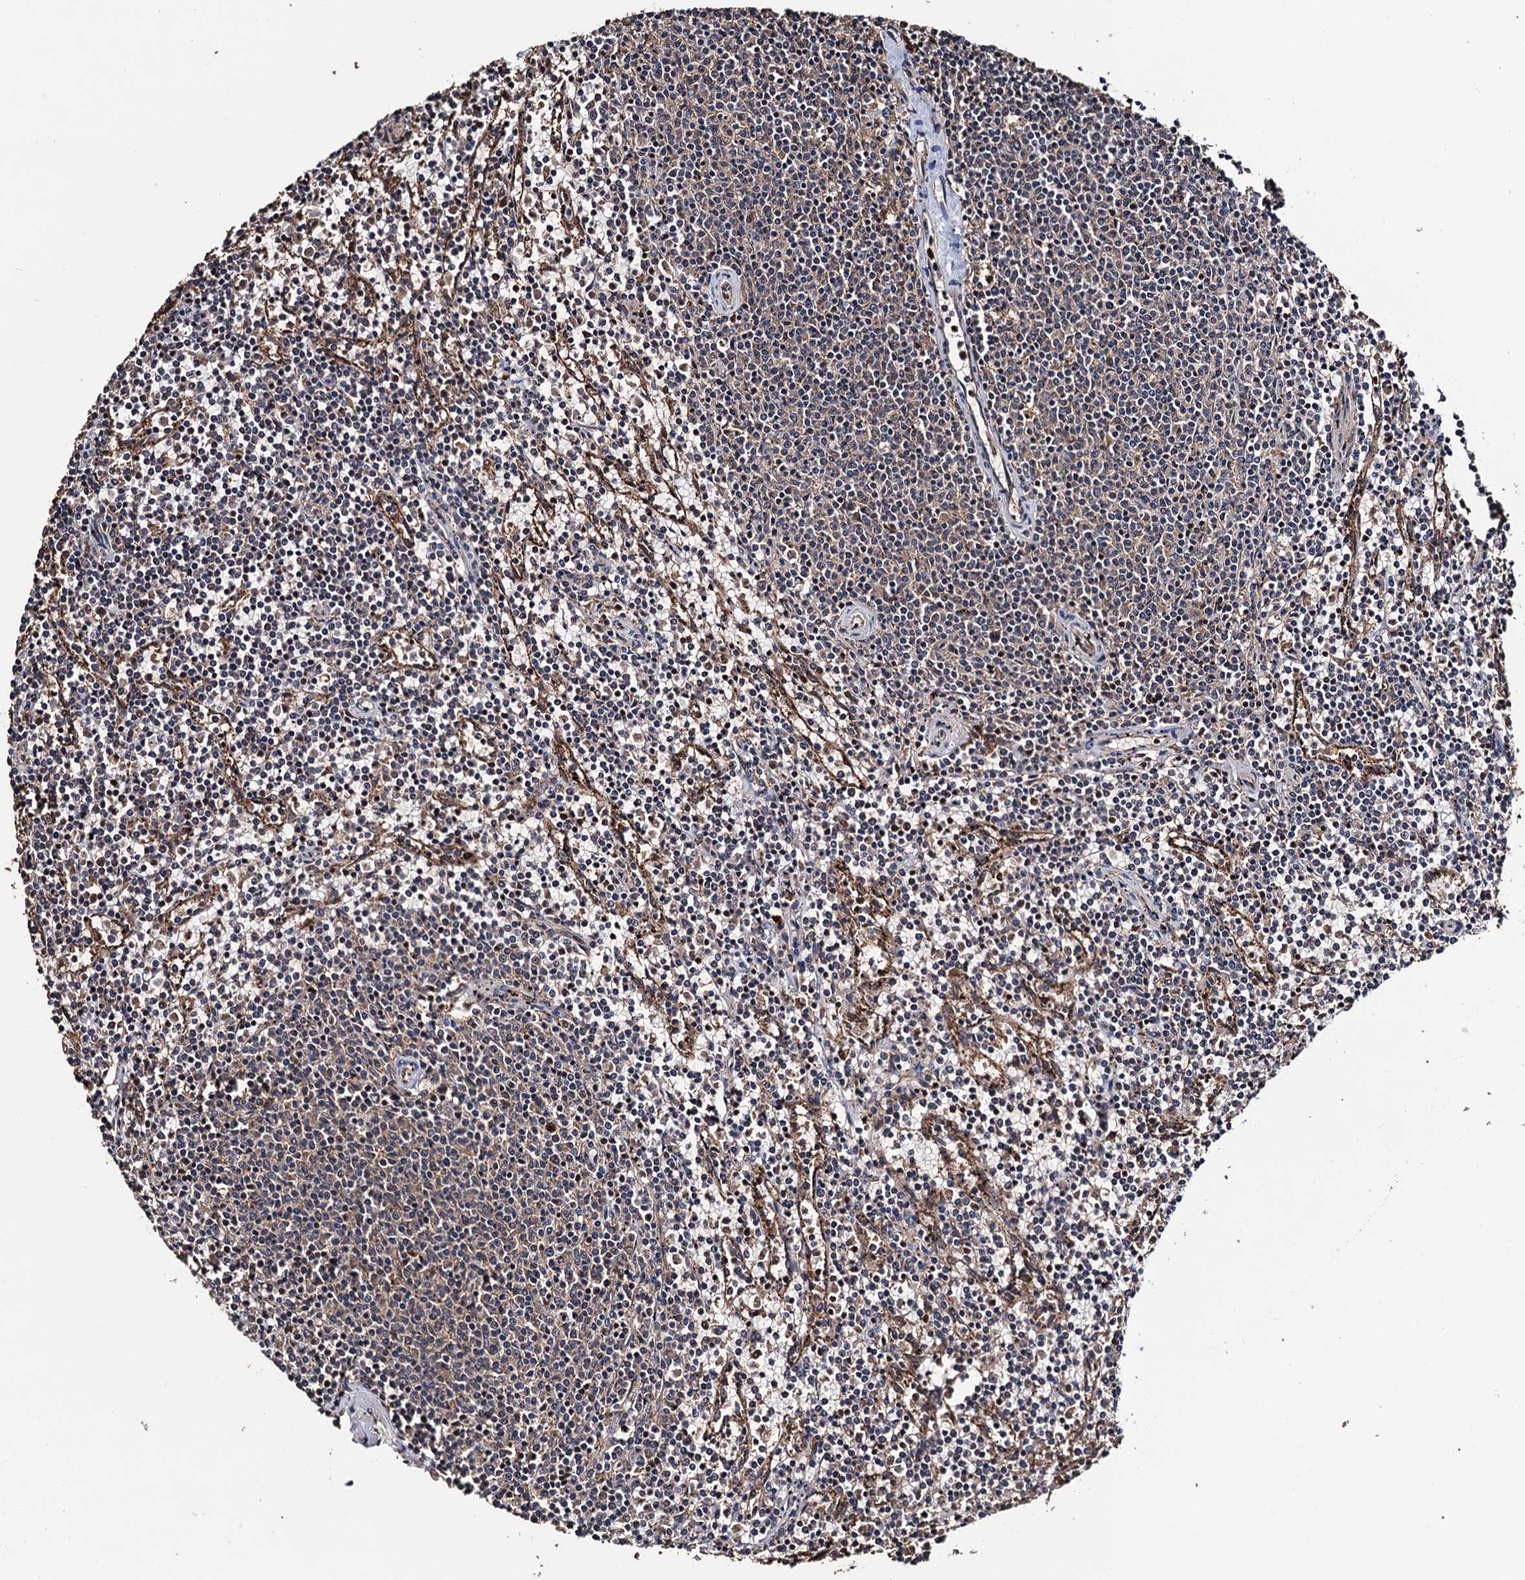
{"staining": {"intensity": "weak", "quantity": "25%-75%", "location": "cytoplasmic/membranous"}, "tissue": "lymphoma", "cell_type": "Tumor cells", "image_type": "cancer", "snomed": [{"axis": "morphology", "description": "Malignant lymphoma, non-Hodgkin's type, Low grade"}, {"axis": "topography", "description": "Spleen"}], "caption": "Protein staining of lymphoma tissue exhibits weak cytoplasmic/membranous expression in about 25%-75% of tumor cells.", "gene": "RGS11", "patient": {"sex": "female", "age": 50}}